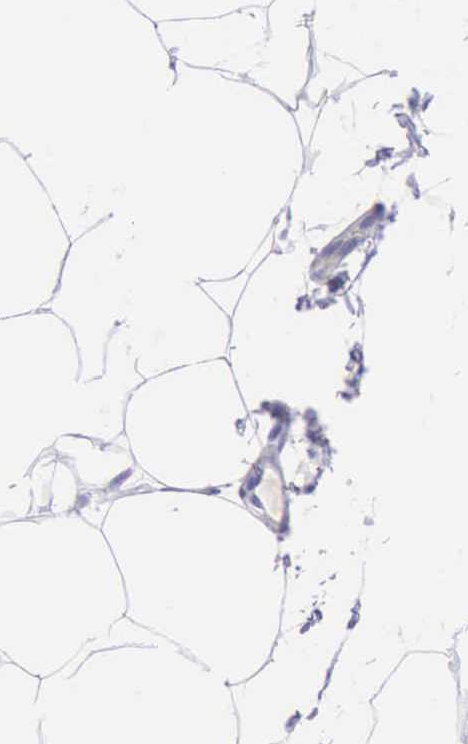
{"staining": {"intensity": "negative", "quantity": "none", "location": "none"}, "tissue": "adipose tissue", "cell_type": "Adipocytes", "image_type": "normal", "snomed": [{"axis": "morphology", "description": "Normal tissue, NOS"}, {"axis": "morphology", "description": "Duct carcinoma"}, {"axis": "topography", "description": "Breast"}, {"axis": "topography", "description": "Adipose tissue"}], "caption": "Normal adipose tissue was stained to show a protein in brown. There is no significant positivity in adipocytes. (DAB (3,3'-diaminobenzidine) immunohistochemistry with hematoxylin counter stain).", "gene": "KRT8", "patient": {"sex": "female", "age": 37}}